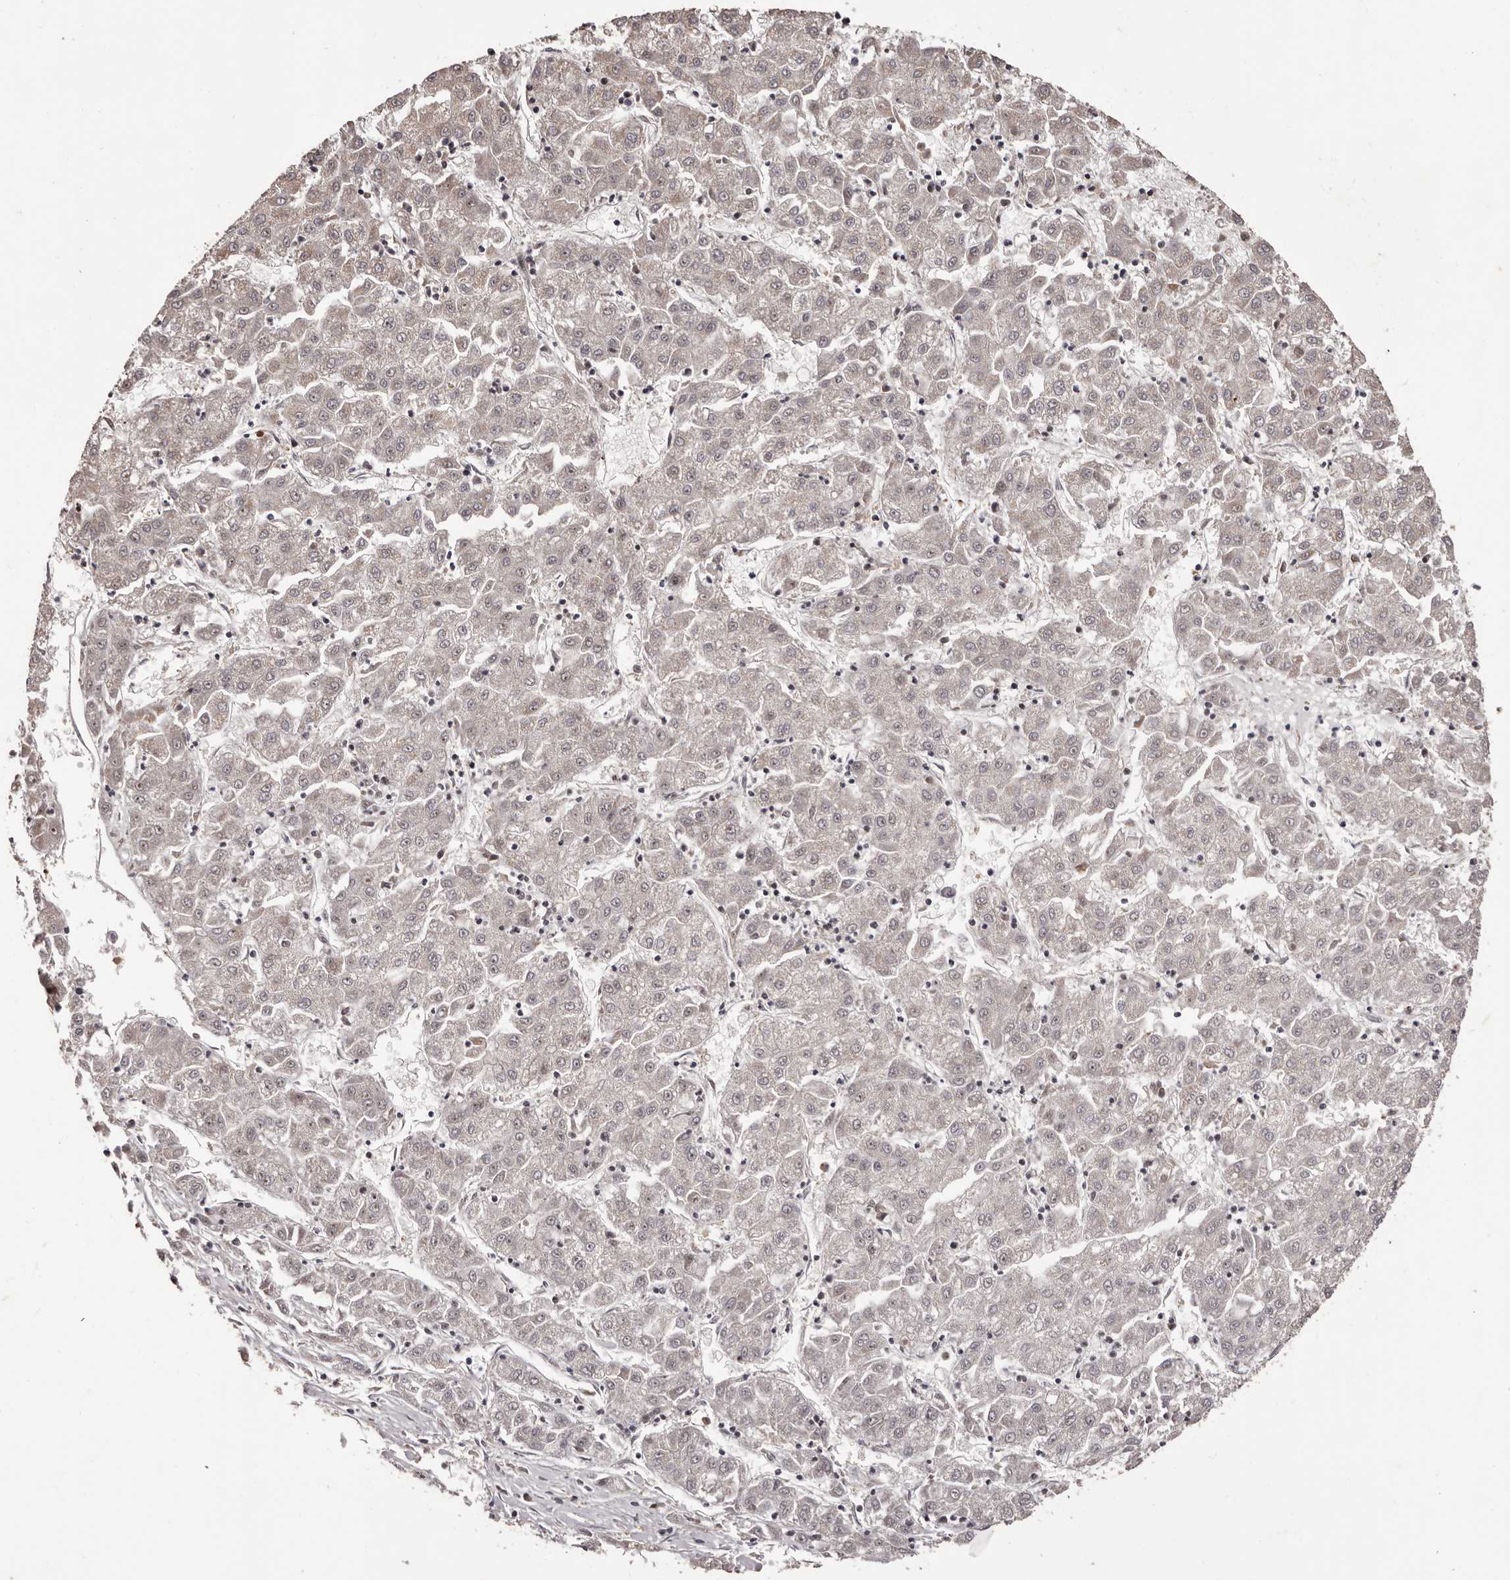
{"staining": {"intensity": "negative", "quantity": "none", "location": "none"}, "tissue": "liver cancer", "cell_type": "Tumor cells", "image_type": "cancer", "snomed": [{"axis": "morphology", "description": "Carcinoma, Hepatocellular, NOS"}, {"axis": "topography", "description": "Liver"}], "caption": "Tumor cells show no significant staining in hepatocellular carcinoma (liver).", "gene": "ZCCHC7", "patient": {"sex": "male", "age": 72}}